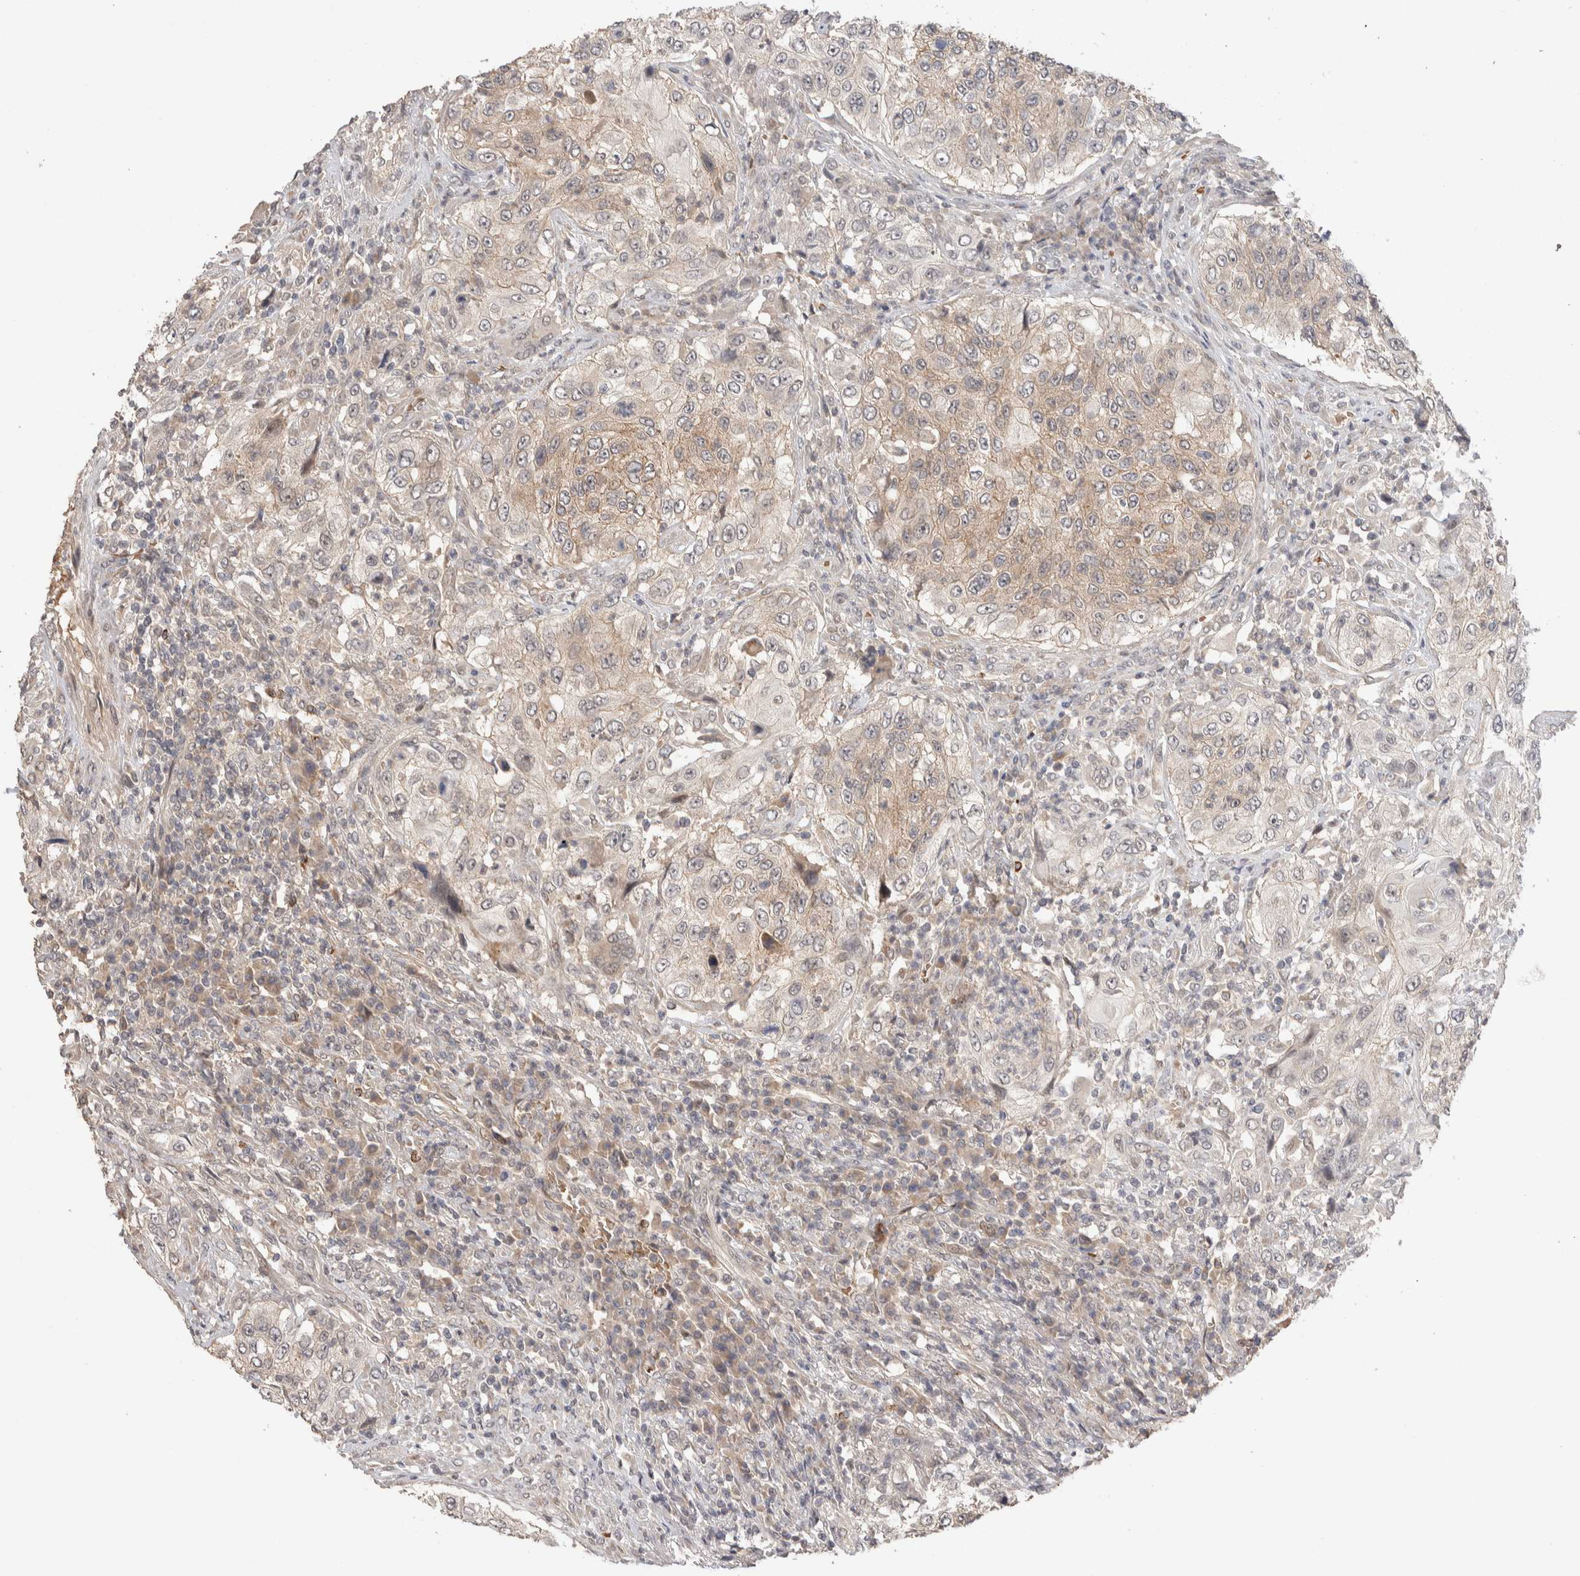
{"staining": {"intensity": "weak", "quantity": ">75%", "location": "cytoplasmic/membranous"}, "tissue": "urothelial cancer", "cell_type": "Tumor cells", "image_type": "cancer", "snomed": [{"axis": "morphology", "description": "Urothelial carcinoma, High grade"}, {"axis": "topography", "description": "Urinary bladder"}], "caption": "Immunohistochemistry (IHC) staining of urothelial cancer, which displays low levels of weak cytoplasmic/membranous positivity in about >75% of tumor cells indicating weak cytoplasmic/membranous protein positivity. The staining was performed using DAB (brown) for protein detection and nuclei were counterstained in hematoxylin (blue).", "gene": "CASK", "patient": {"sex": "female", "age": 60}}